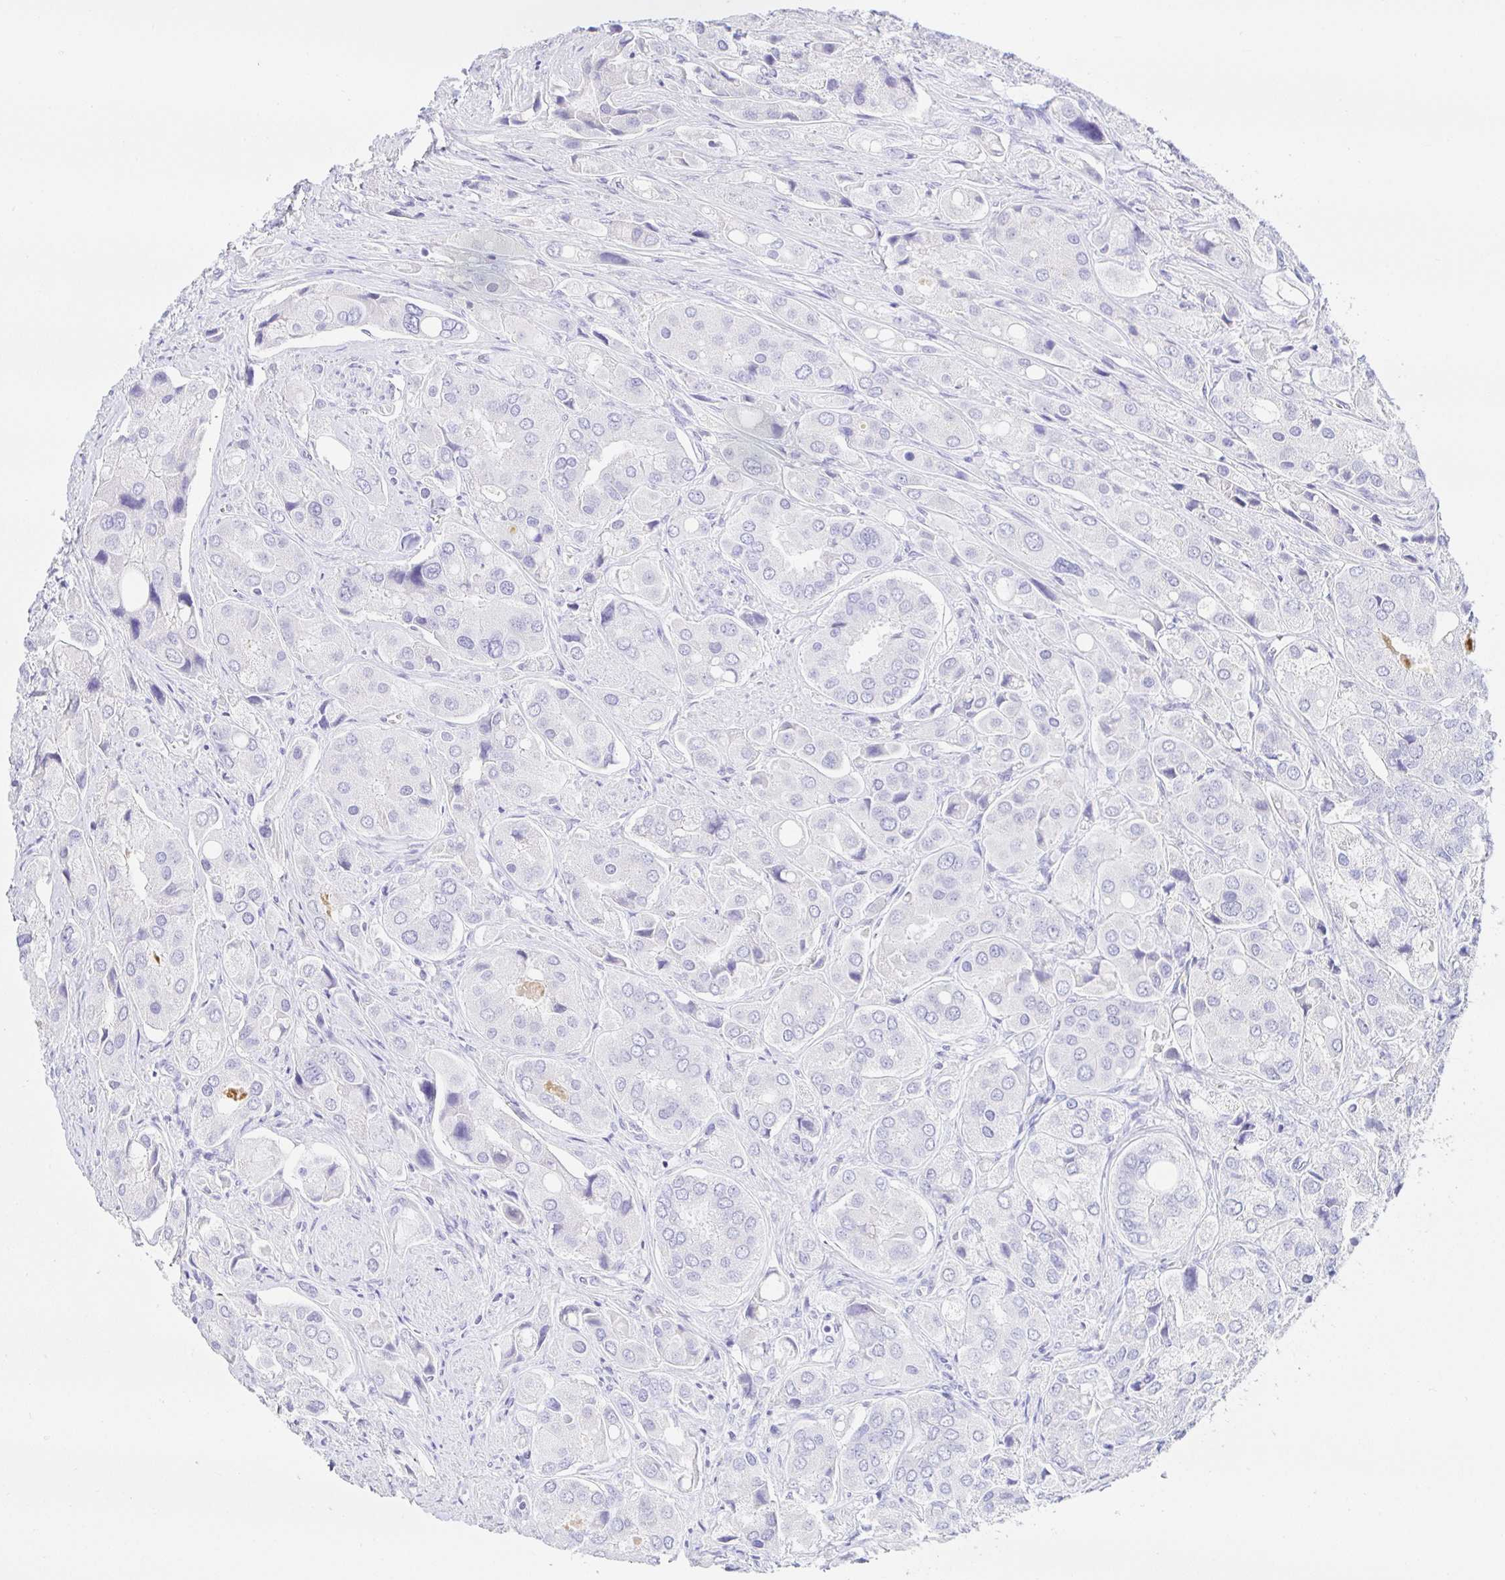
{"staining": {"intensity": "negative", "quantity": "none", "location": "none"}, "tissue": "prostate cancer", "cell_type": "Tumor cells", "image_type": "cancer", "snomed": [{"axis": "morphology", "description": "Adenocarcinoma, Low grade"}, {"axis": "topography", "description": "Prostate"}], "caption": "Immunohistochemistry photomicrograph of neoplastic tissue: human low-grade adenocarcinoma (prostate) stained with DAB (3,3'-diaminobenzidine) demonstrates no significant protein positivity in tumor cells.", "gene": "PAX8", "patient": {"sex": "male", "age": 69}}